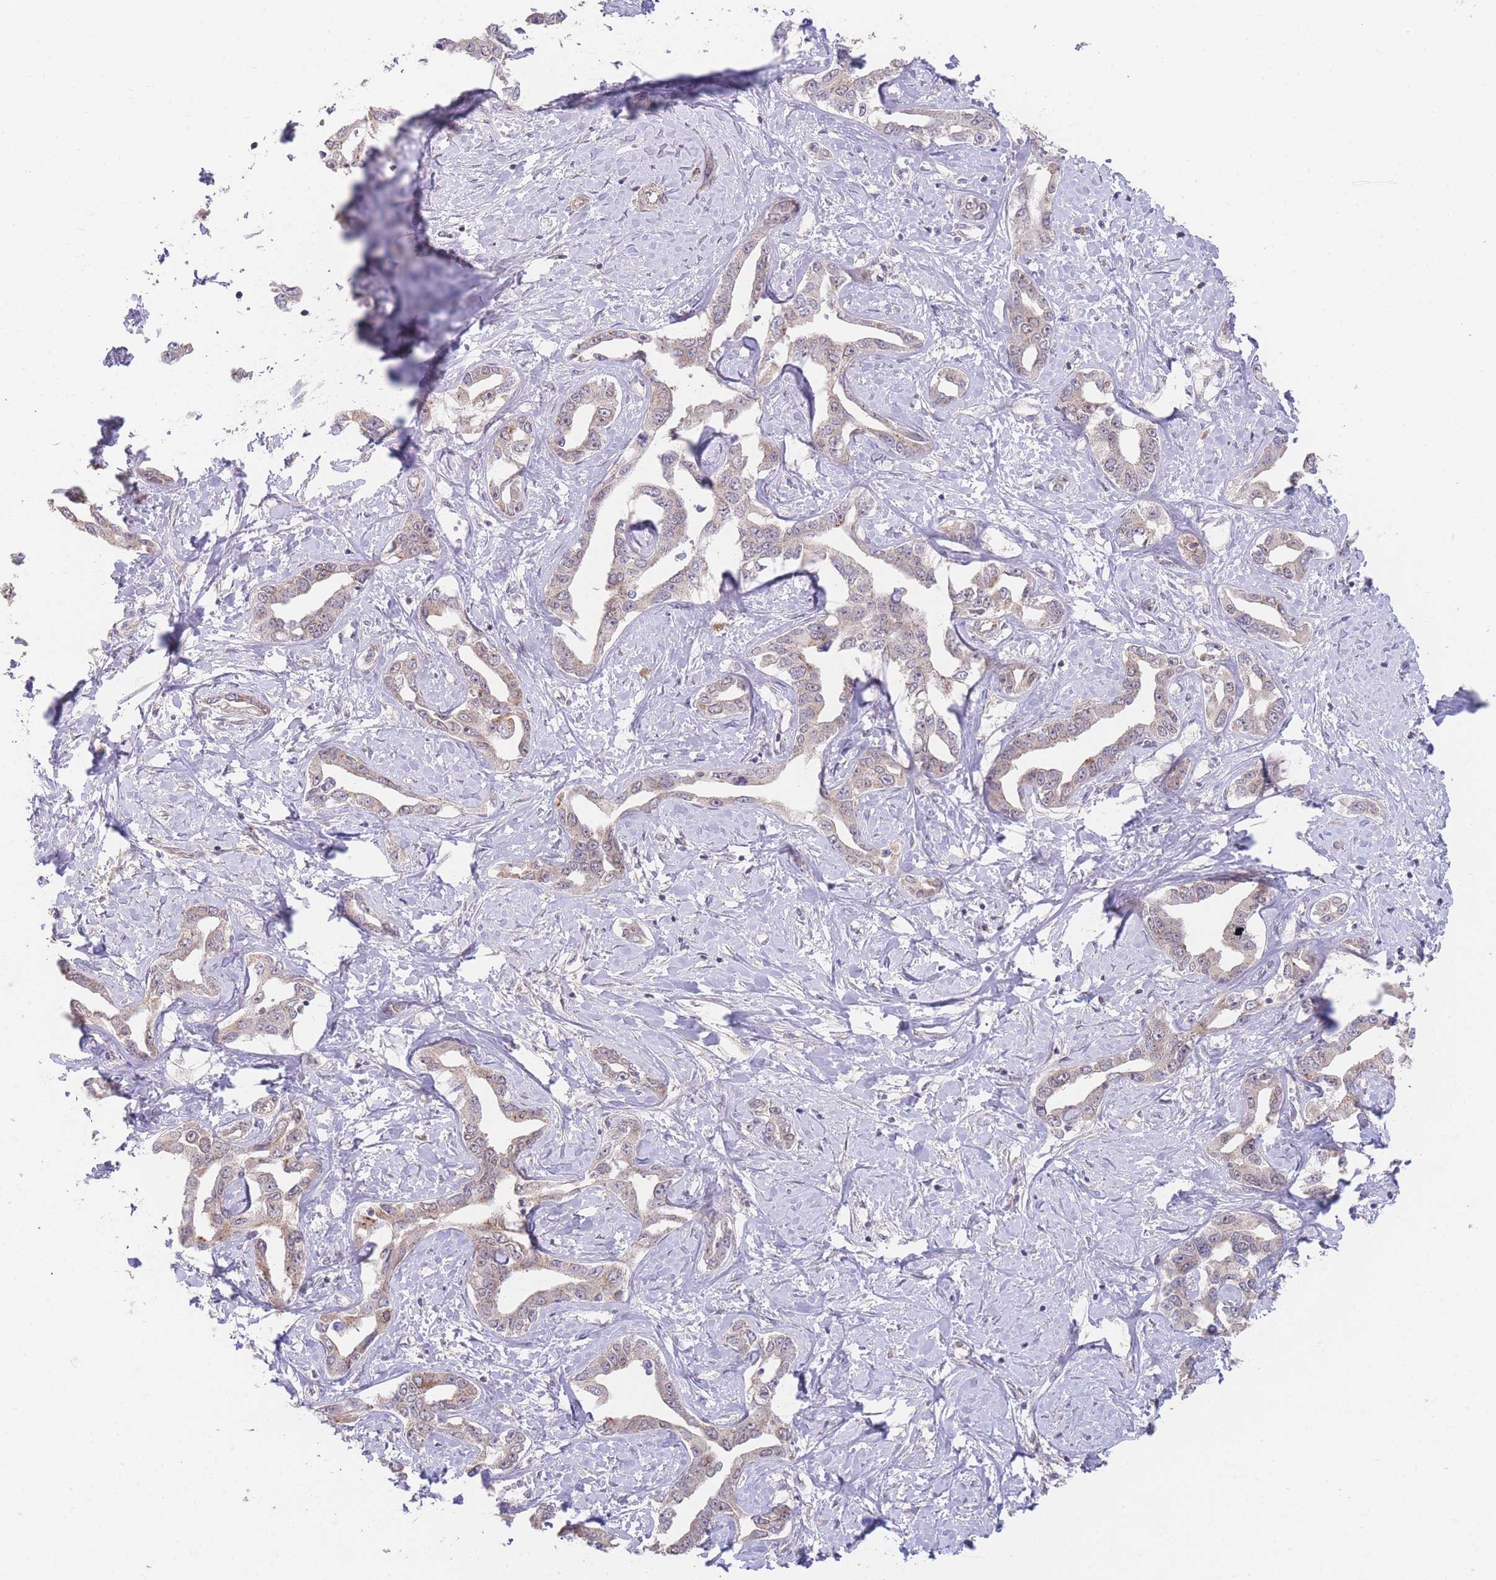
{"staining": {"intensity": "weak", "quantity": "25%-75%", "location": "cytoplasmic/membranous"}, "tissue": "liver cancer", "cell_type": "Tumor cells", "image_type": "cancer", "snomed": [{"axis": "morphology", "description": "Cholangiocarcinoma"}, {"axis": "topography", "description": "Liver"}], "caption": "Immunohistochemistry (DAB (3,3'-diaminobenzidine)) staining of human liver cancer (cholangiocarcinoma) displays weak cytoplasmic/membranous protein positivity in about 25%-75% of tumor cells.", "gene": "PXMP4", "patient": {"sex": "male", "age": 59}}